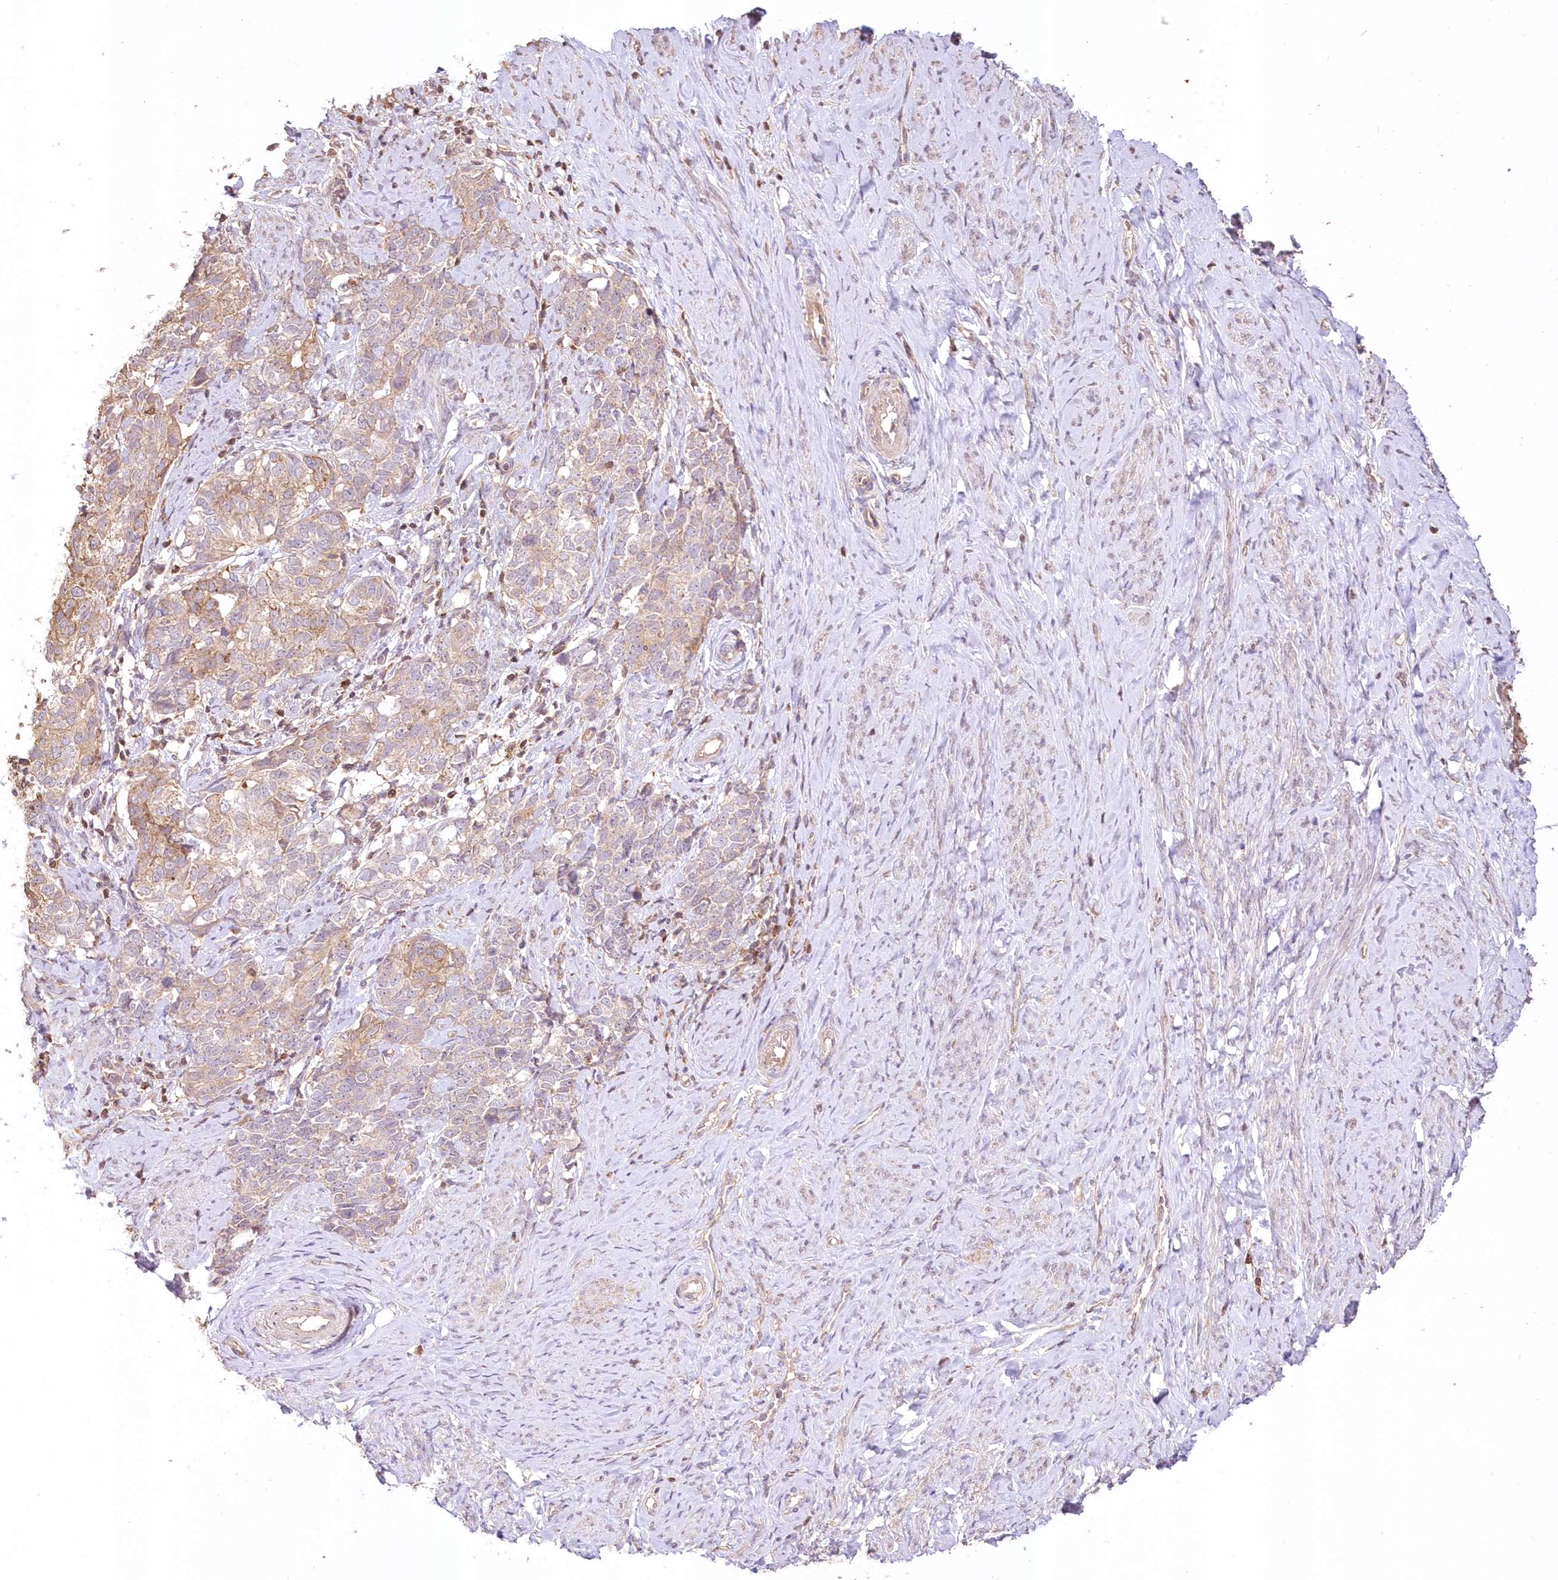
{"staining": {"intensity": "weak", "quantity": "25%-75%", "location": "cytoplasmic/membranous"}, "tissue": "cervical cancer", "cell_type": "Tumor cells", "image_type": "cancer", "snomed": [{"axis": "morphology", "description": "Squamous cell carcinoma, NOS"}, {"axis": "topography", "description": "Cervix"}], "caption": "Immunohistochemistry (IHC) of human cervical cancer displays low levels of weak cytoplasmic/membranous positivity in approximately 25%-75% of tumor cells. (brown staining indicates protein expression, while blue staining denotes nuclei).", "gene": "STK17B", "patient": {"sex": "female", "age": 63}}